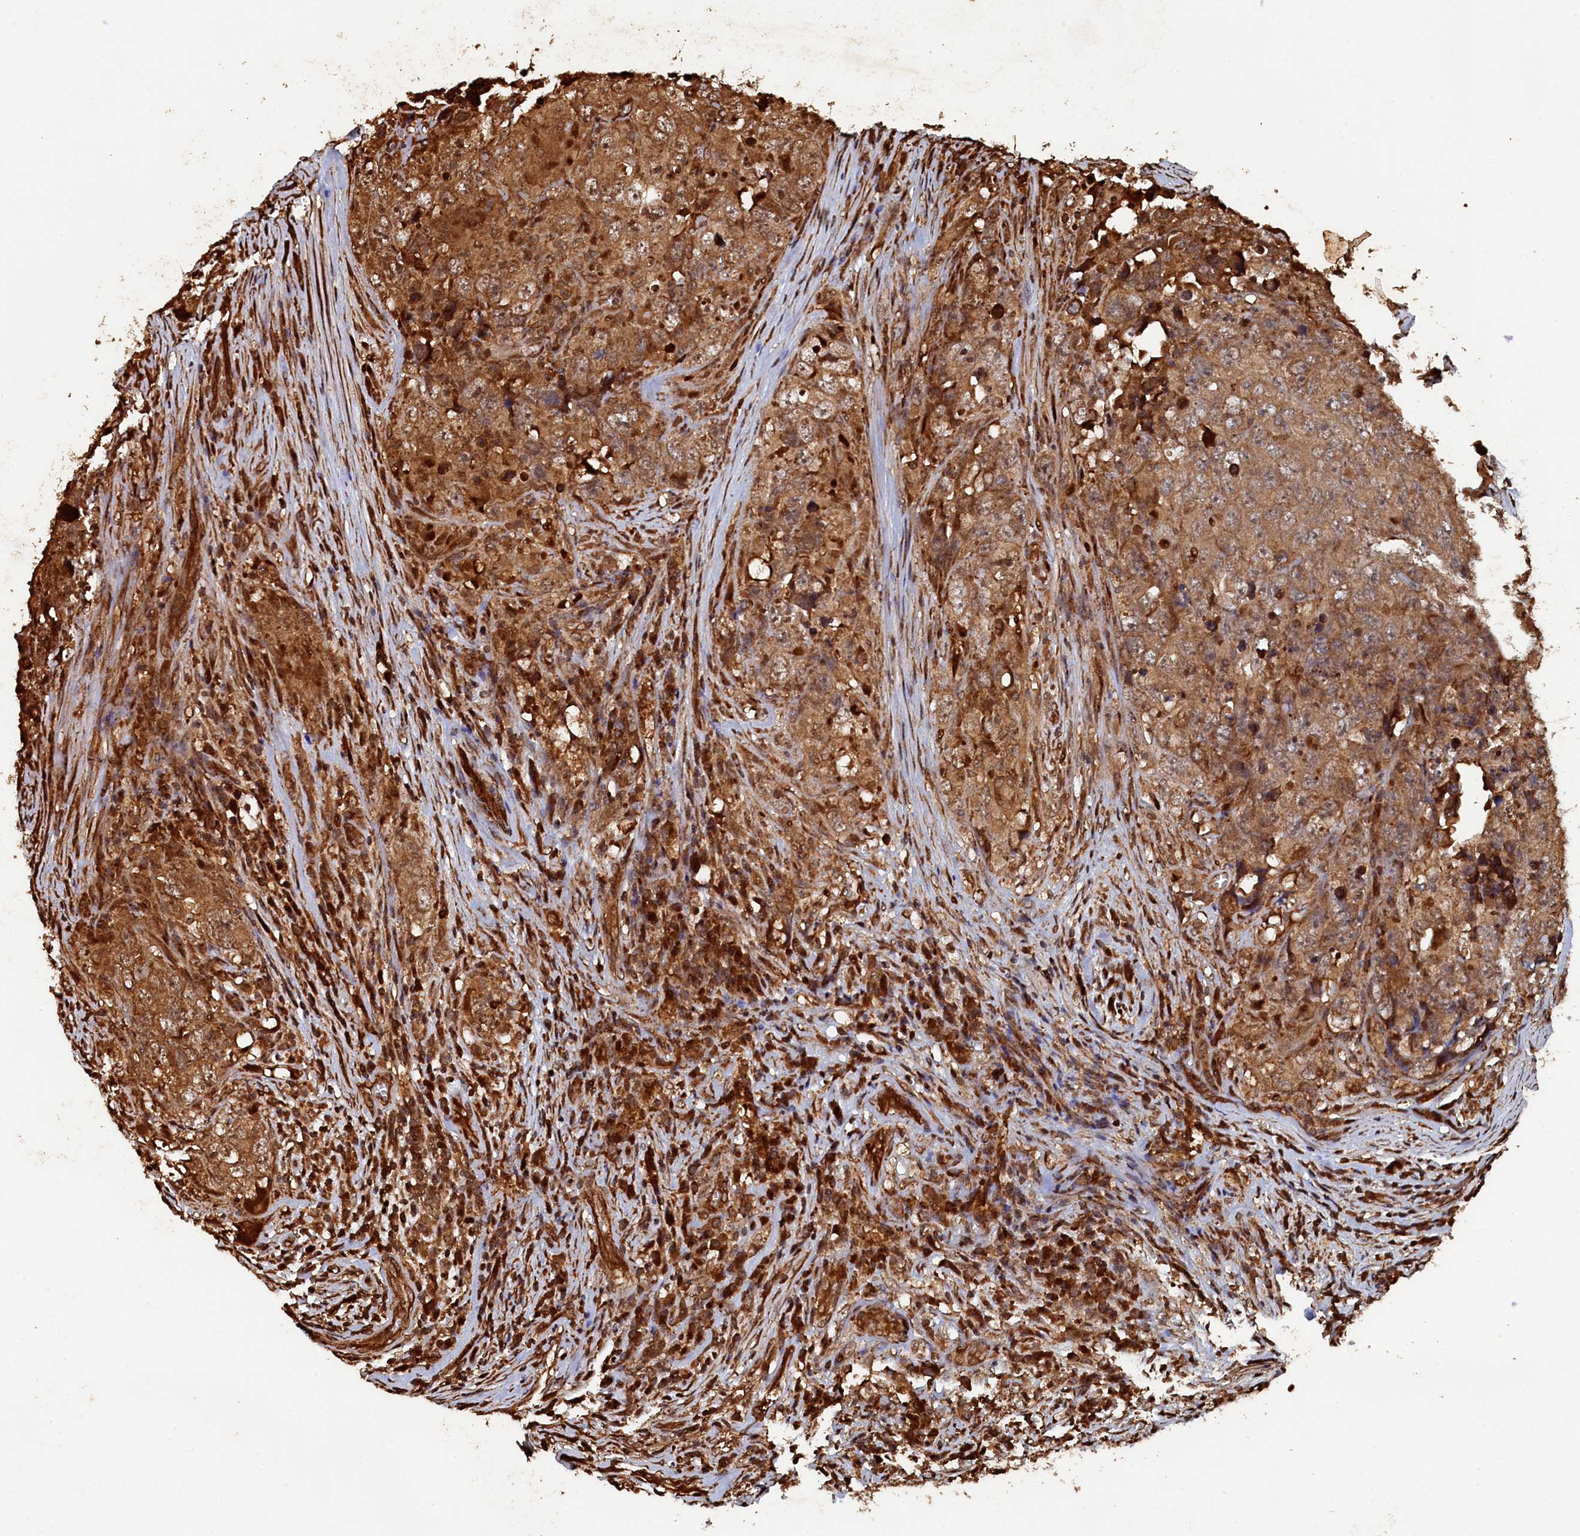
{"staining": {"intensity": "moderate", "quantity": ">75%", "location": "cytoplasmic/membranous"}, "tissue": "testis cancer", "cell_type": "Tumor cells", "image_type": "cancer", "snomed": [{"axis": "morphology", "description": "Seminoma, NOS"}, {"axis": "morphology", "description": "Carcinoma, Embryonal, NOS"}, {"axis": "topography", "description": "Testis"}], "caption": "An IHC micrograph of neoplastic tissue is shown. Protein staining in brown labels moderate cytoplasmic/membranous positivity in testis cancer within tumor cells.", "gene": "PIGN", "patient": {"sex": "male", "age": 43}}